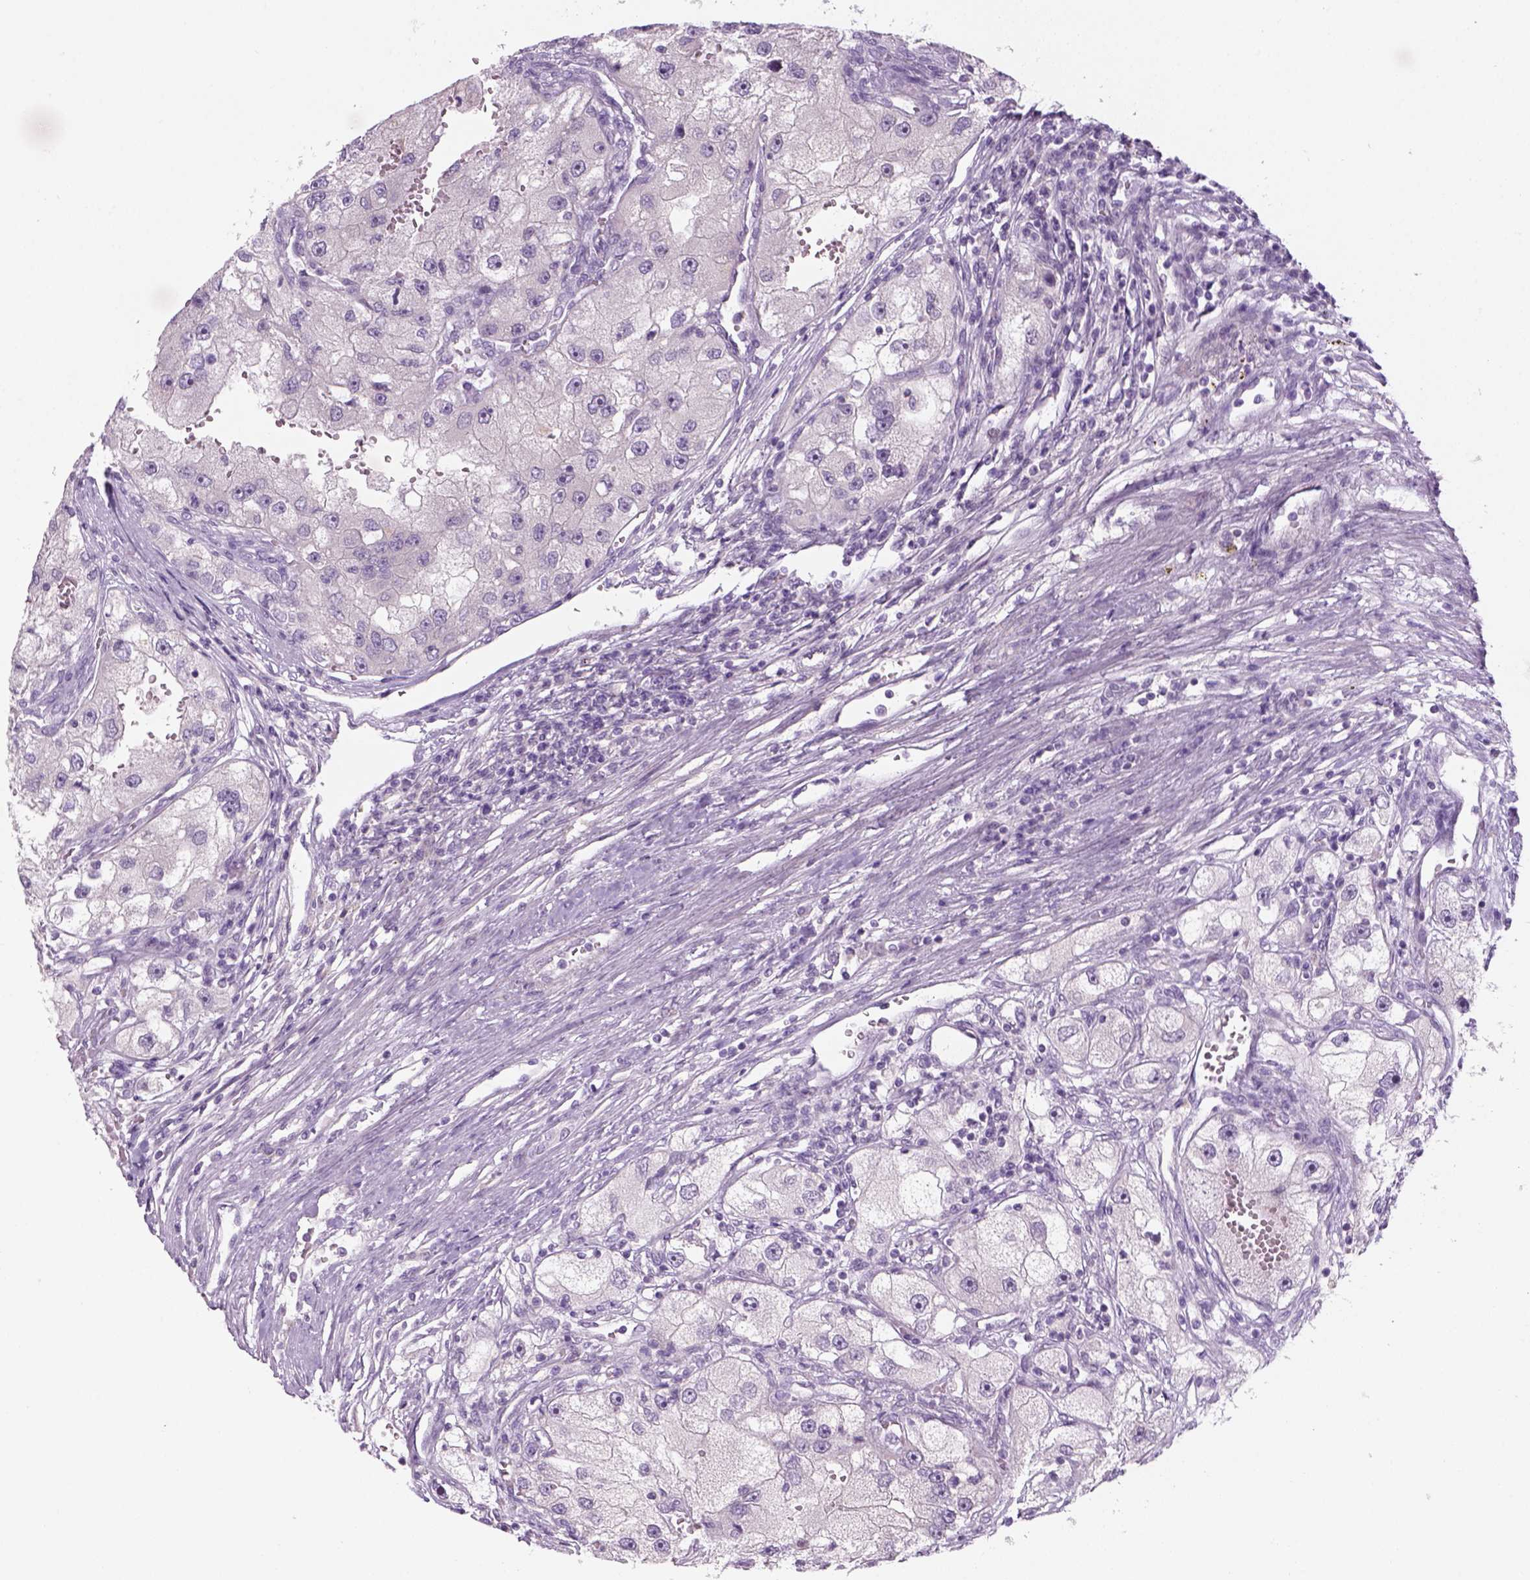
{"staining": {"intensity": "negative", "quantity": "none", "location": "none"}, "tissue": "renal cancer", "cell_type": "Tumor cells", "image_type": "cancer", "snomed": [{"axis": "morphology", "description": "Adenocarcinoma, NOS"}, {"axis": "topography", "description": "Kidney"}], "caption": "This is an IHC image of renal adenocarcinoma. There is no expression in tumor cells.", "gene": "GFI1B", "patient": {"sex": "male", "age": 63}}